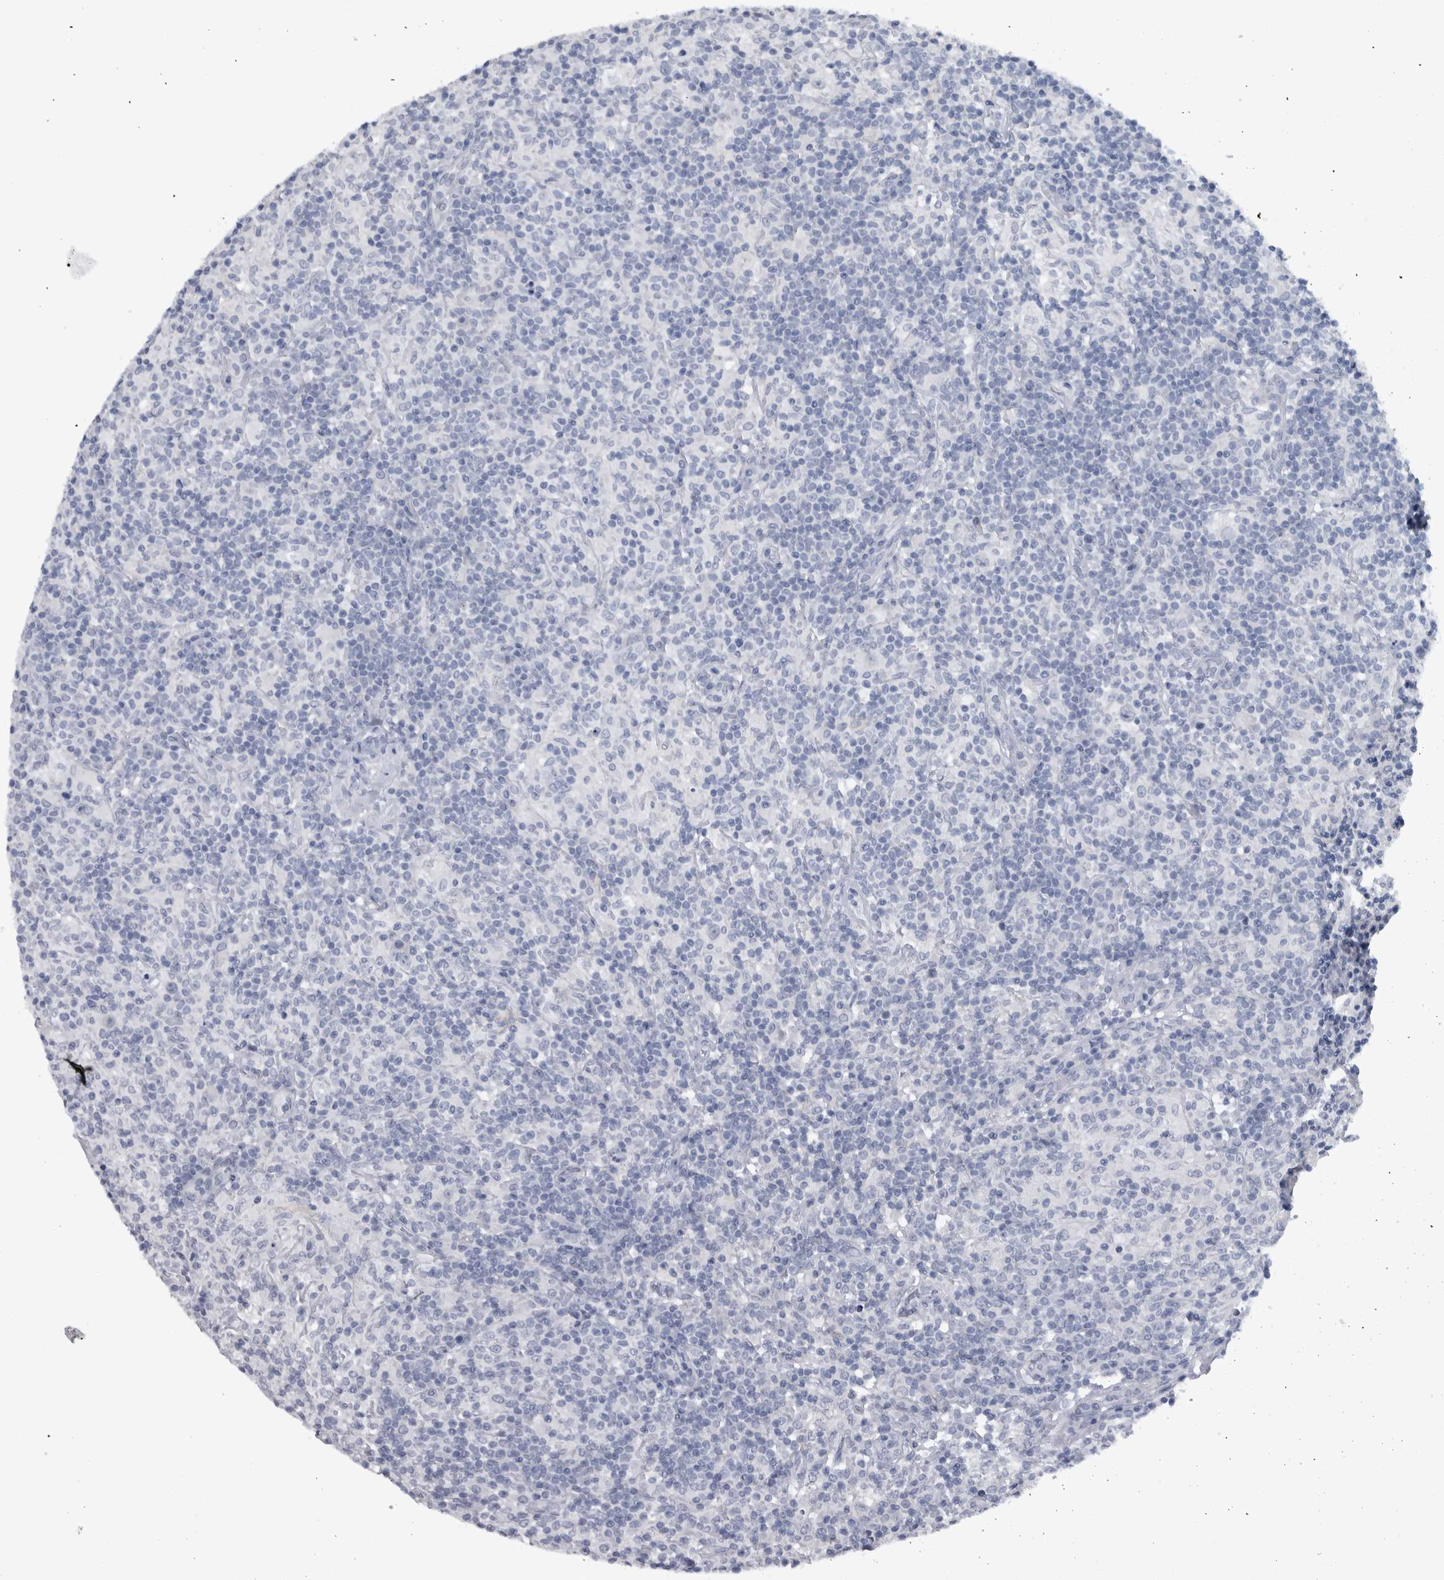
{"staining": {"intensity": "negative", "quantity": "none", "location": "none"}, "tissue": "lymphoma", "cell_type": "Tumor cells", "image_type": "cancer", "snomed": [{"axis": "morphology", "description": "Hodgkin's disease, NOS"}, {"axis": "topography", "description": "Lymph node"}], "caption": "Tumor cells are negative for brown protein staining in lymphoma.", "gene": "CDH17", "patient": {"sex": "male", "age": 70}}